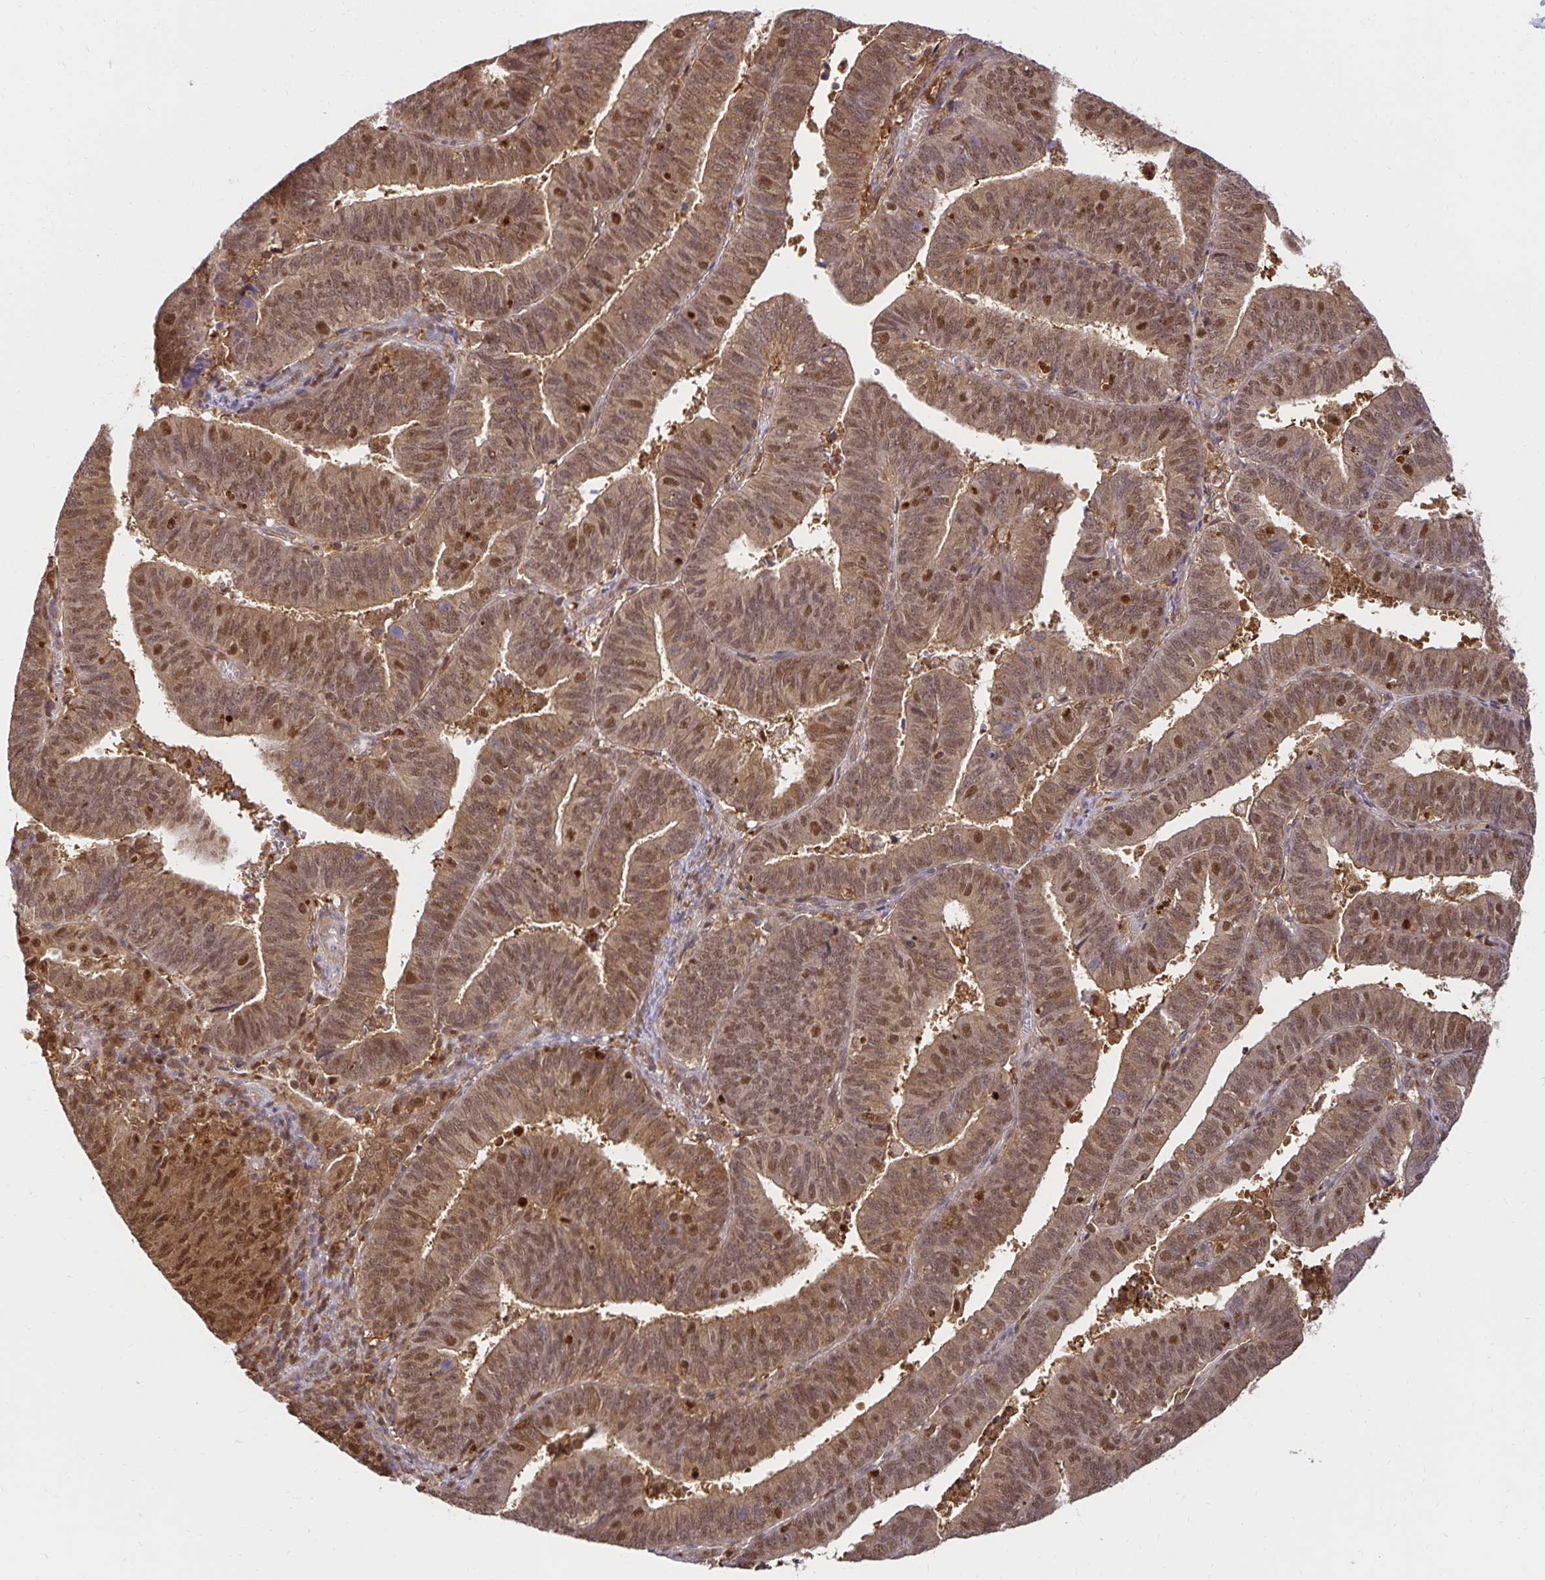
{"staining": {"intensity": "moderate", "quantity": ">75%", "location": "cytoplasmic/membranous,nuclear"}, "tissue": "endometrial cancer", "cell_type": "Tumor cells", "image_type": "cancer", "snomed": [{"axis": "morphology", "description": "Adenocarcinoma, NOS"}, {"axis": "topography", "description": "Endometrium"}], "caption": "There is medium levels of moderate cytoplasmic/membranous and nuclear positivity in tumor cells of endometrial adenocarcinoma, as demonstrated by immunohistochemical staining (brown color).", "gene": "PSMA4", "patient": {"sex": "female", "age": 82}}